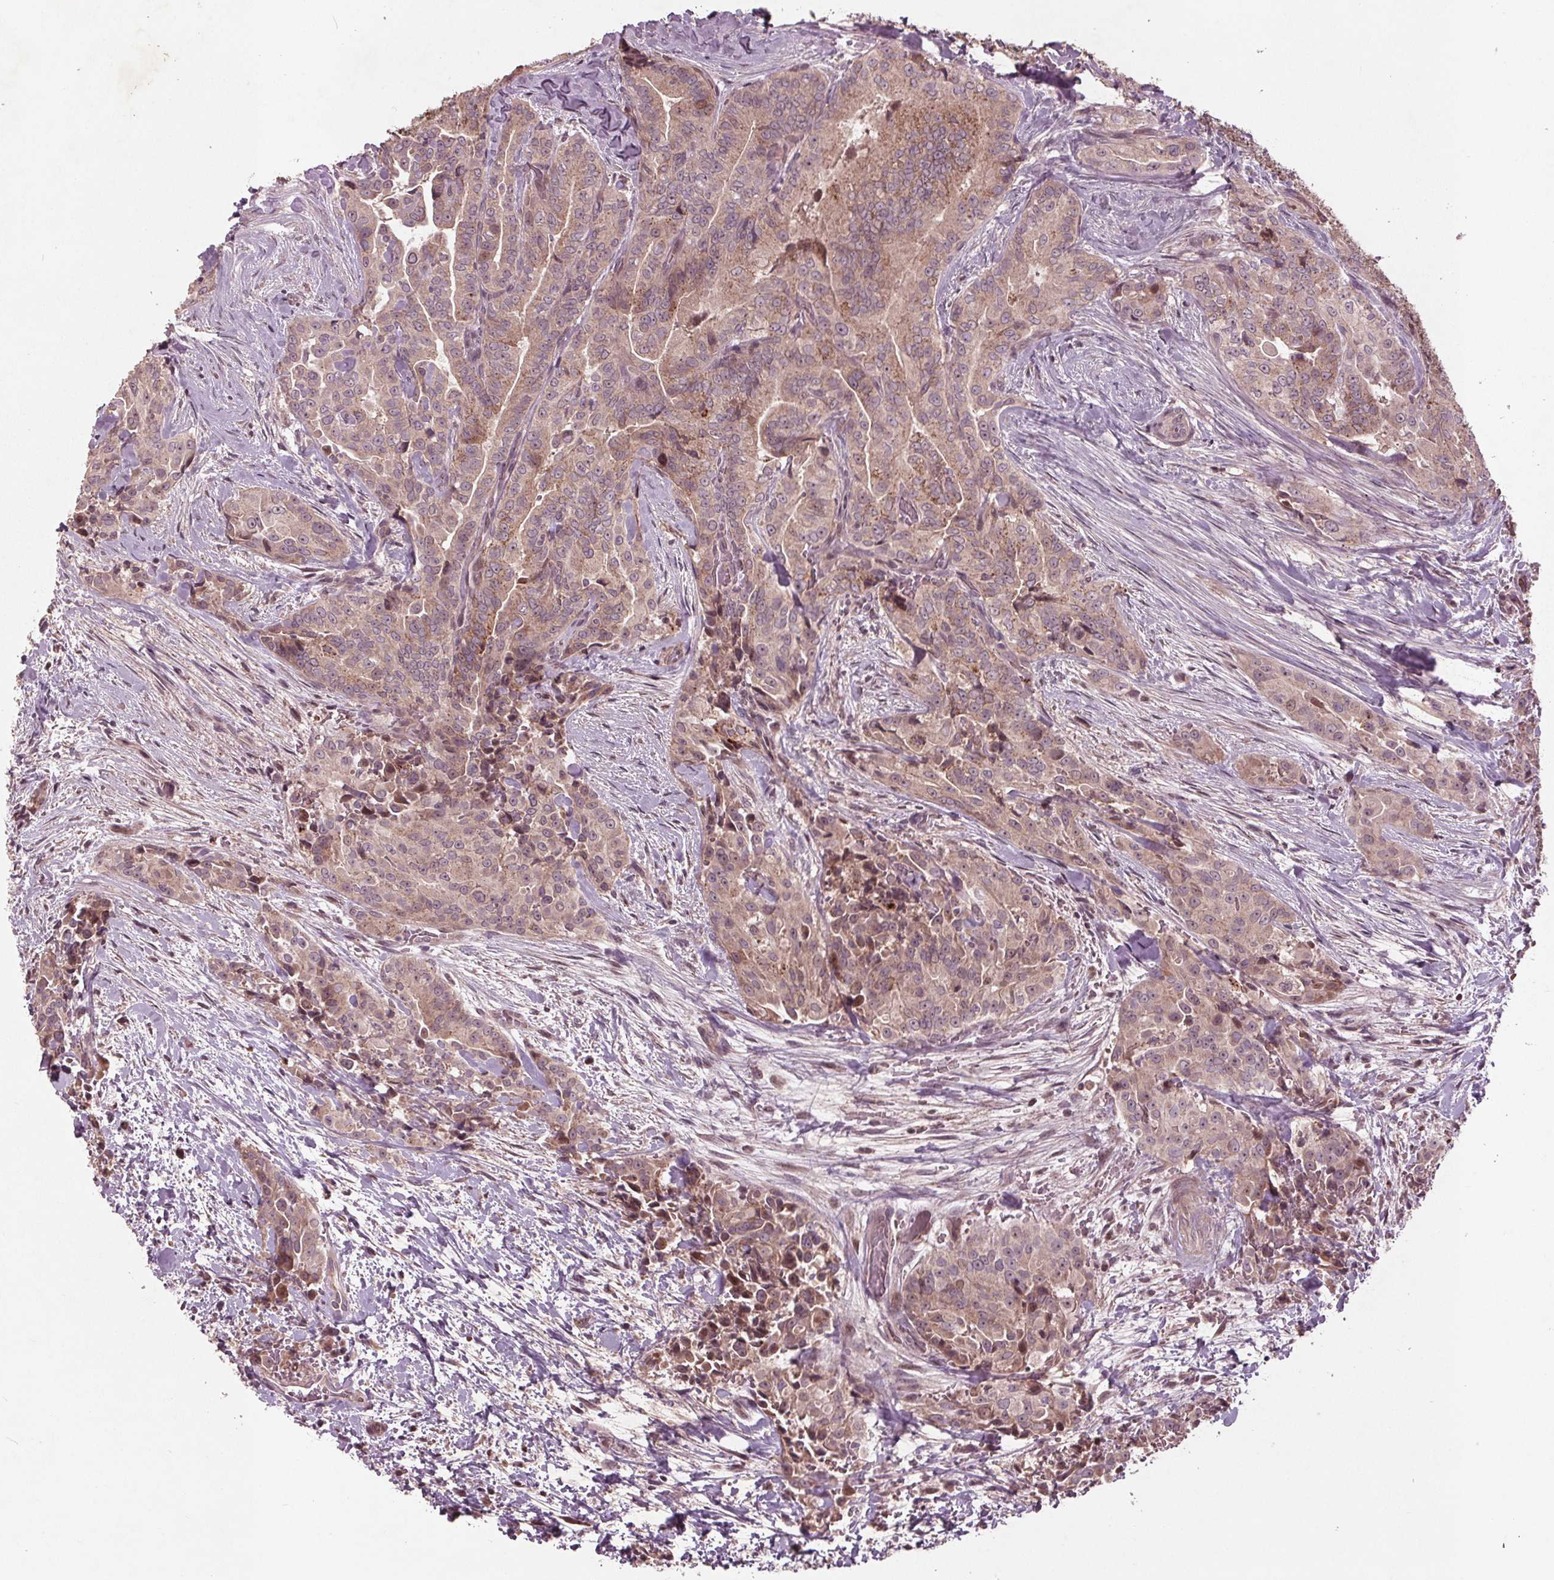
{"staining": {"intensity": "weak", "quantity": ">75%", "location": "cytoplasmic/membranous"}, "tissue": "thyroid cancer", "cell_type": "Tumor cells", "image_type": "cancer", "snomed": [{"axis": "morphology", "description": "Papillary adenocarcinoma, NOS"}, {"axis": "topography", "description": "Thyroid gland"}], "caption": "Approximately >75% of tumor cells in human thyroid papillary adenocarcinoma show weak cytoplasmic/membranous protein positivity as visualized by brown immunohistochemical staining.", "gene": "CDKL4", "patient": {"sex": "male", "age": 61}}